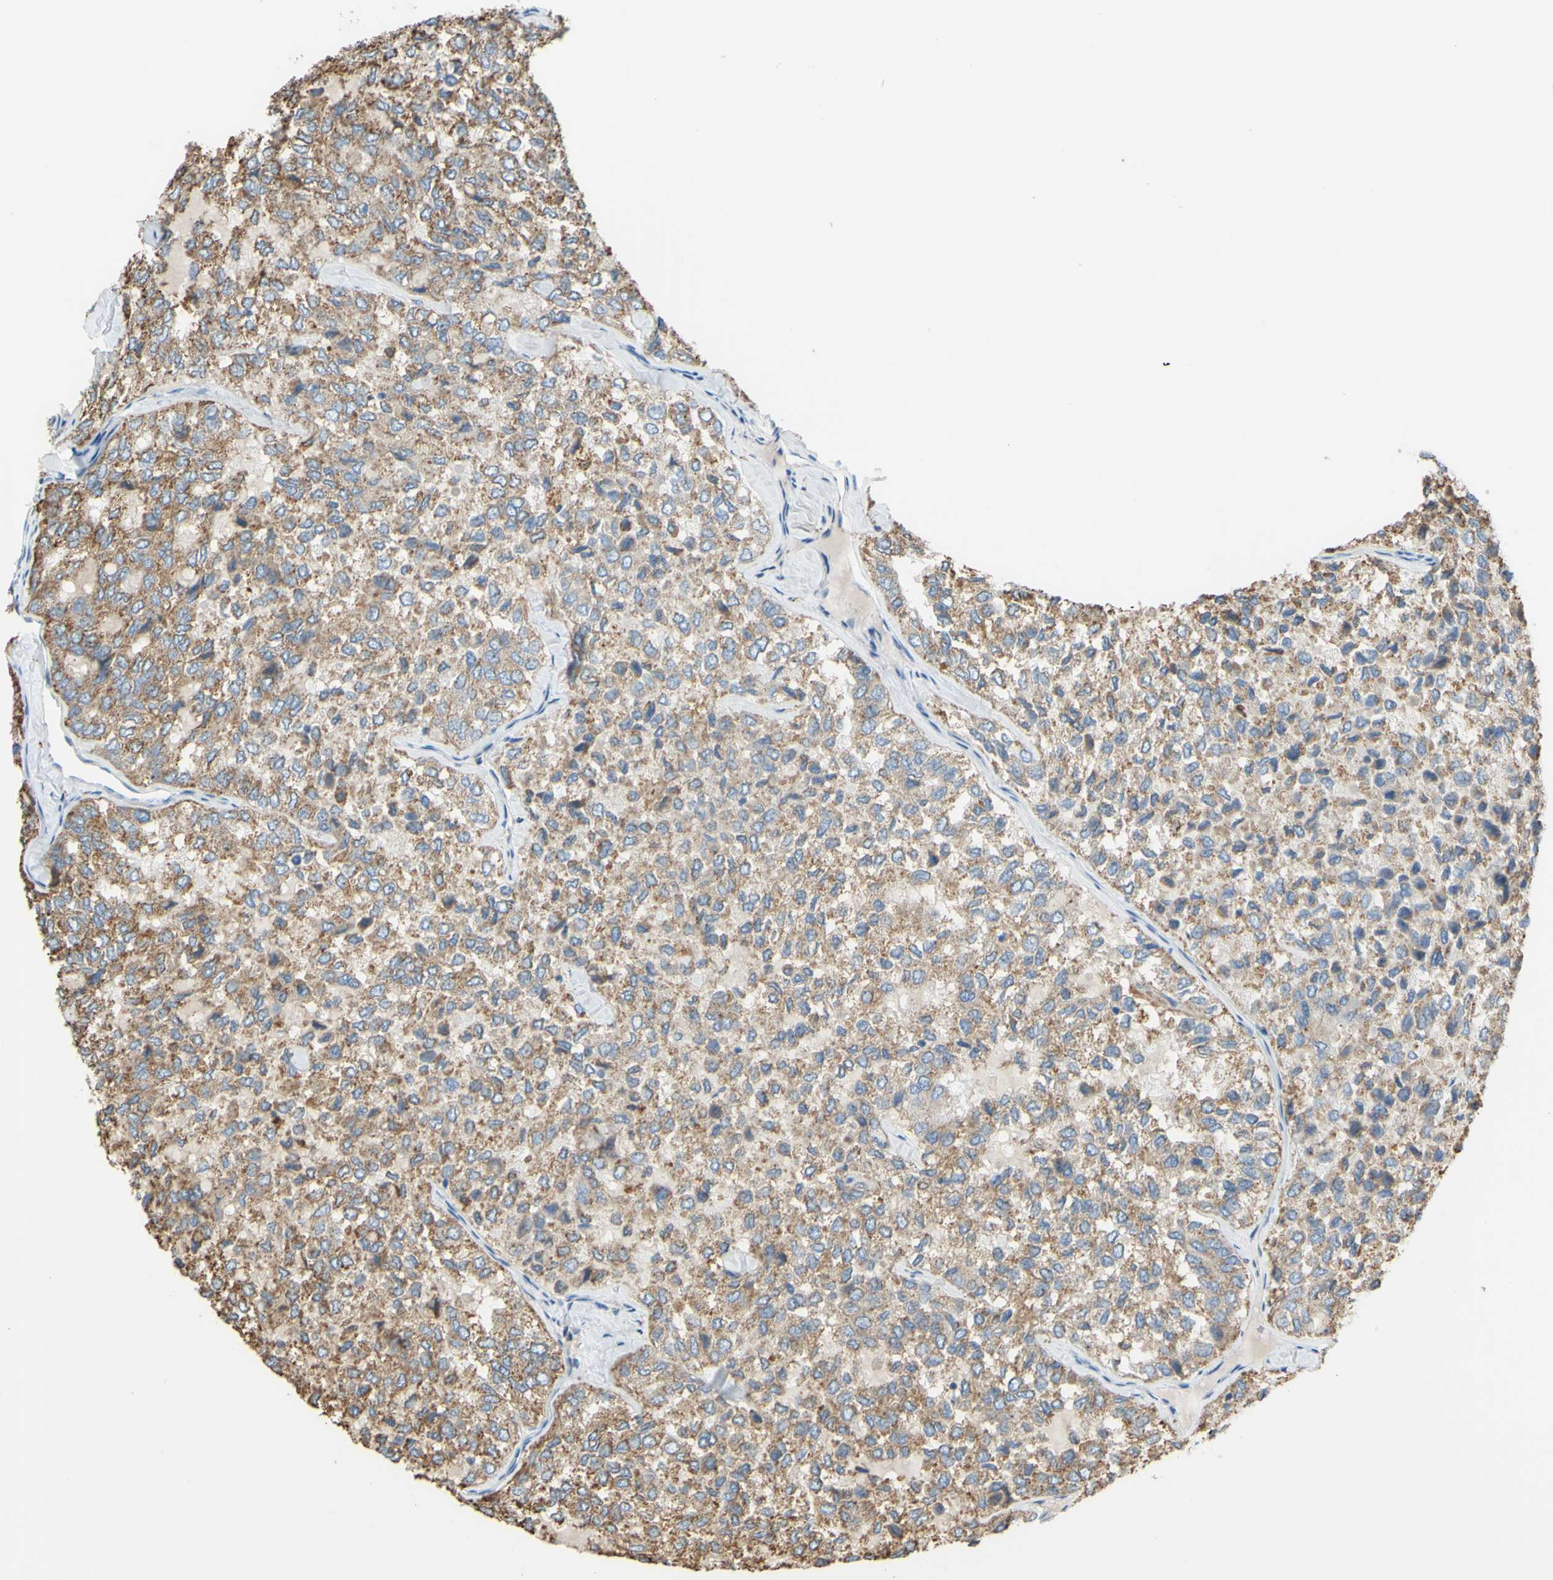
{"staining": {"intensity": "moderate", "quantity": ">75%", "location": "cytoplasmic/membranous"}, "tissue": "thyroid cancer", "cell_type": "Tumor cells", "image_type": "cancer", "snomed": [{"axis": "morphology", "description": "Follicular adenoma carcinoma, NOS"}, {"axis": "topography", "description": "Thyroid gland"}], "caption": "Immunohistochemistry staining of thyroid cancer (follicular adenoma carcinoma), which displays medium levels of moderate cytoplasmic/membranous staining in approximately >75% of tumor cells indicating moderate cytoplasmic/membranous protein staining. The staining was performed using DAB (3,3'-diaminobenzidine) (brown) for protein detection and nuclei were counterstained in hematoxylin (blue).", "gene": "CTSD", "patient": {"sex": "male", "age": 75}}